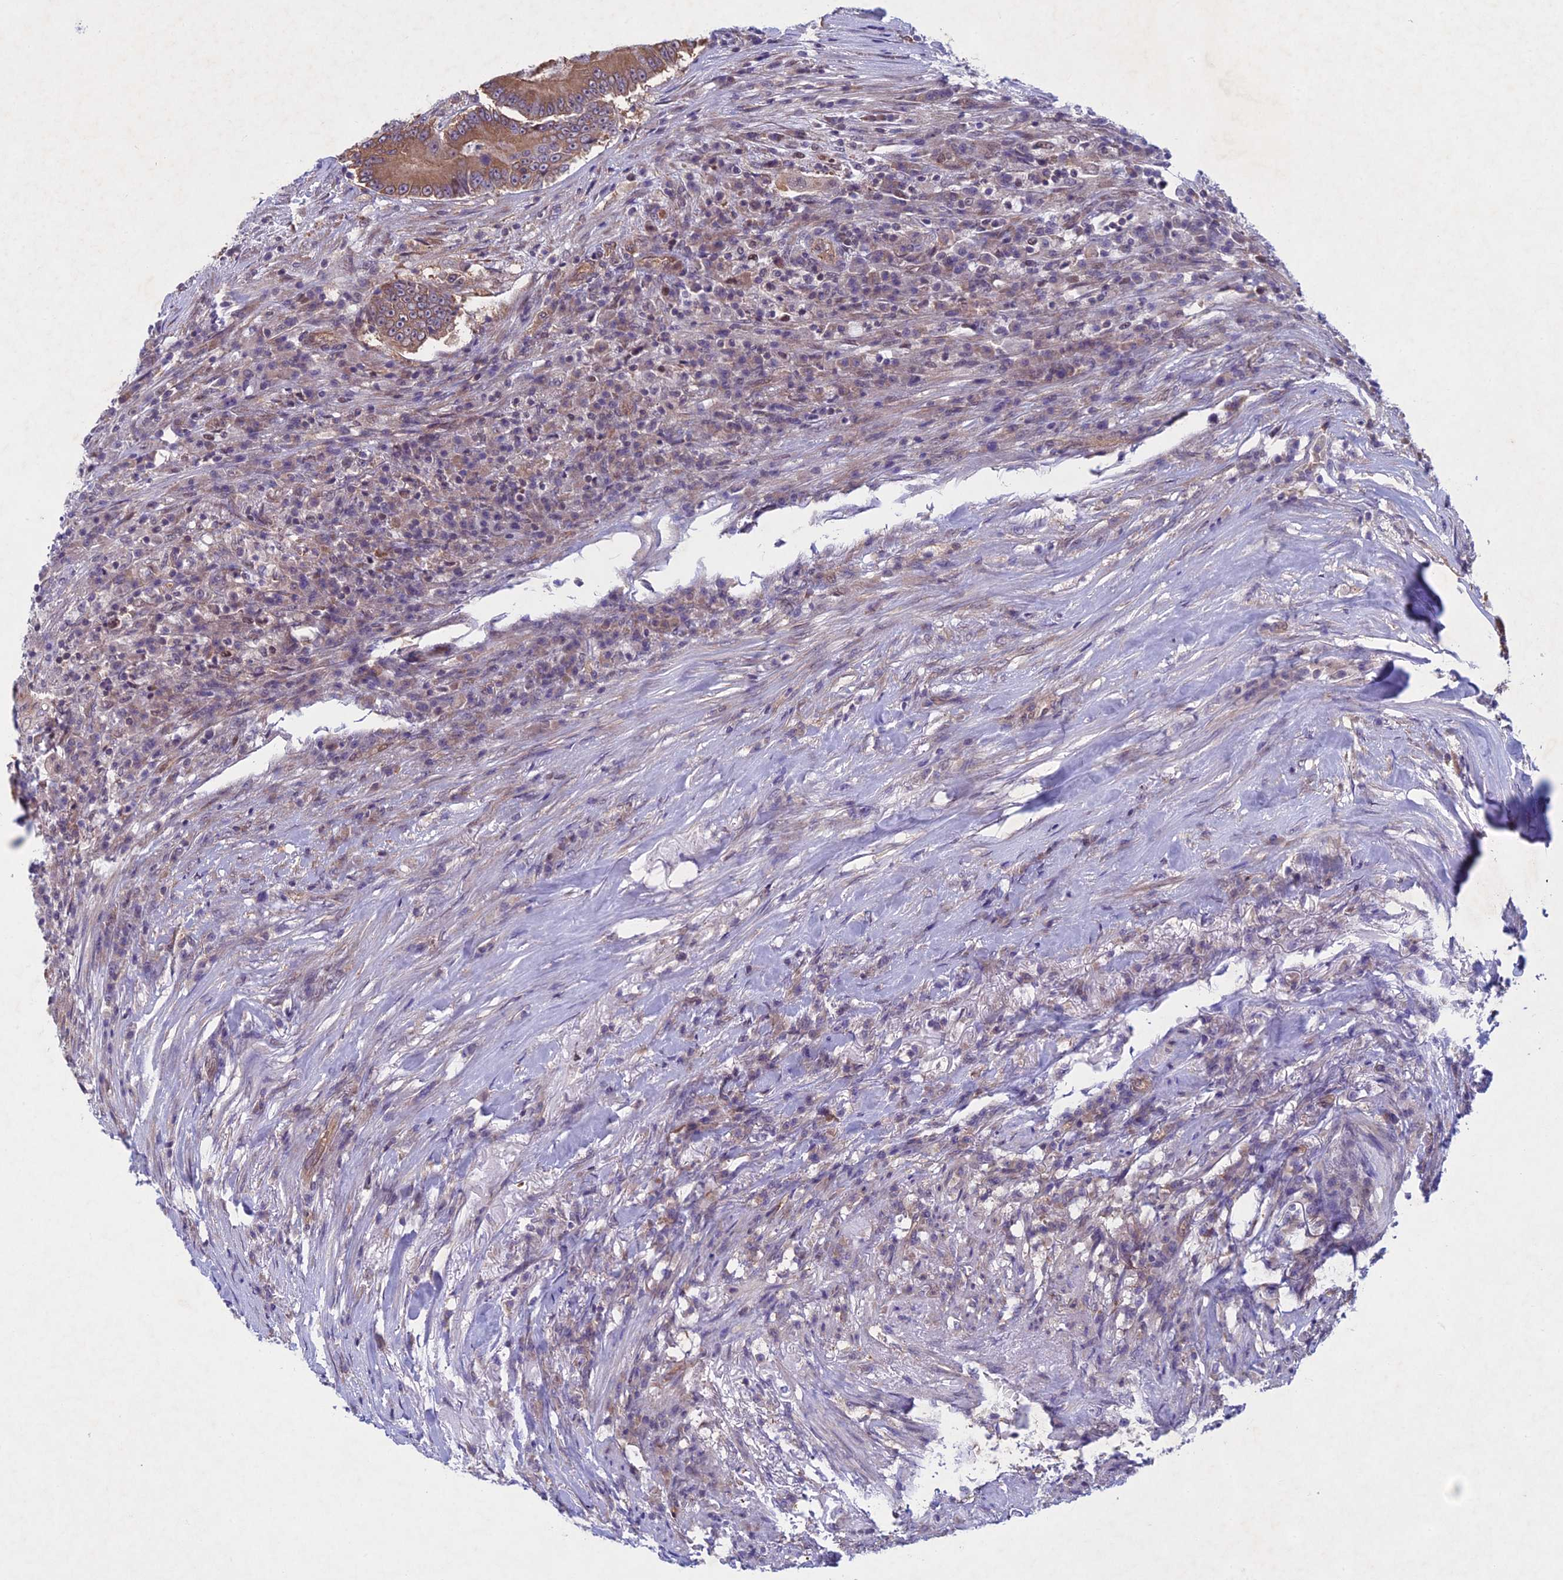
{"staining": {"intensity": "moderate", "quantity": ">75%", "location": "cytoplasmic/membranous"}, "tissue": "colorectal cancer", "cell_type": "Tumor cells", "image_type": "cancer", "snomed": [{"axis": "morphology", "description": "Adenocarcinoma, NOS"}, {"axis": "topography", "description": "Colon"}], "caption": "IHC (DAB) staining of adenocarcinoma (colorectal) demonstrates moderate cytoplasmic/membranous protein expression in approximately >75% of tumor cells. The staining is performed using DAB (3,3'-diaminobenzidine) brown chromogen to label protein expression. The nuclei are counter-stained blue using hematoxylin.", "gene": "PTHLH", "patient": {"sex": "male", "age": 83}}